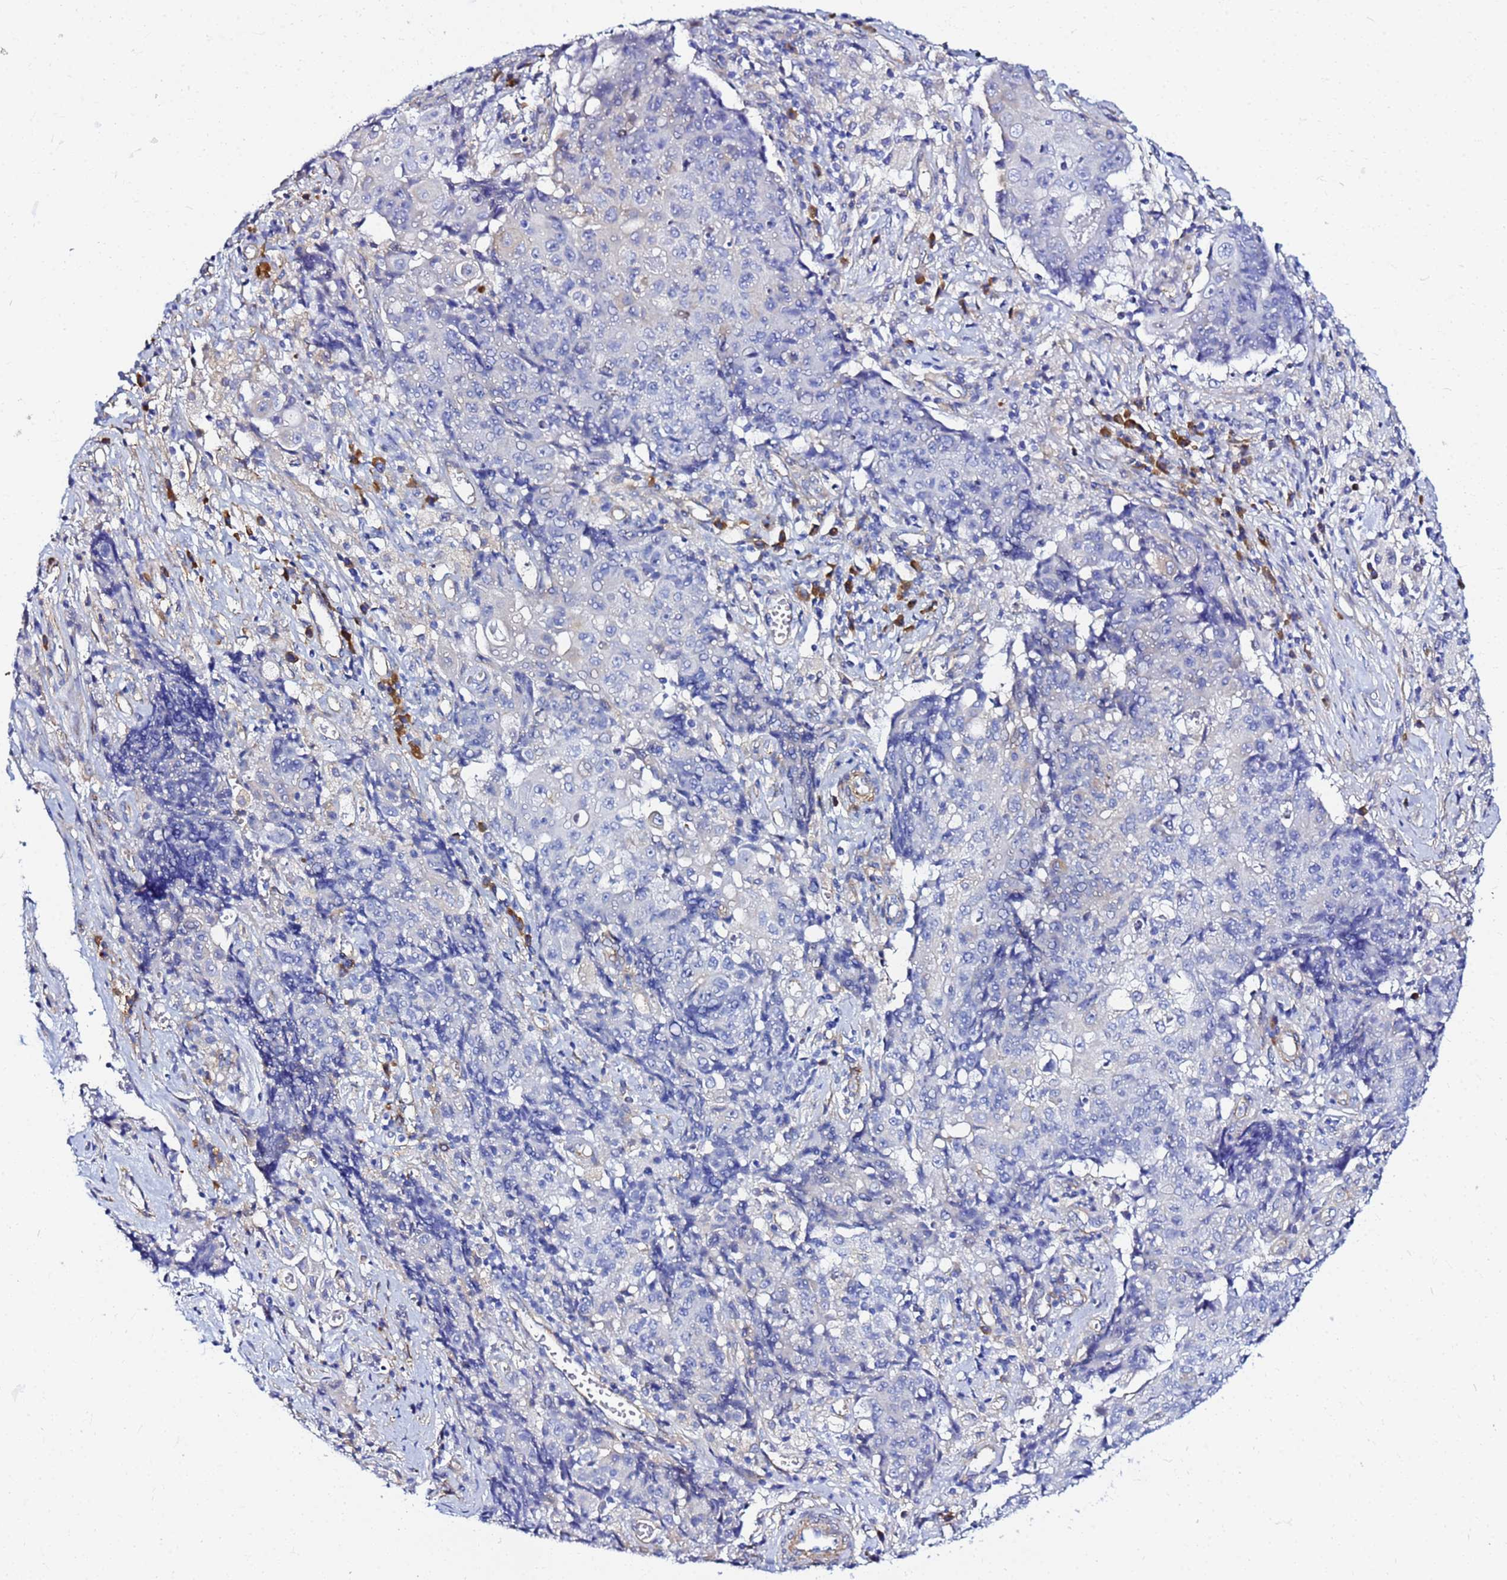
{"staining": {"intensity": "negative", "quantity": "none", "location": "none"}, "tissue": "ovarian cancer", "cell_type": "Tumor cells", "image_type": "cancer", "snomed": [{"axis": "morphology", "description": "Carcinoma, endometroid"}, {"axis": "topography", "description": "Ovary"}], "caption": "This is an immunohistochemistry image of human ovarian cancer. There is no positivity in tumor cells.", "gene": "JRKL", "patient": {"sex": "female", "age": 42}}